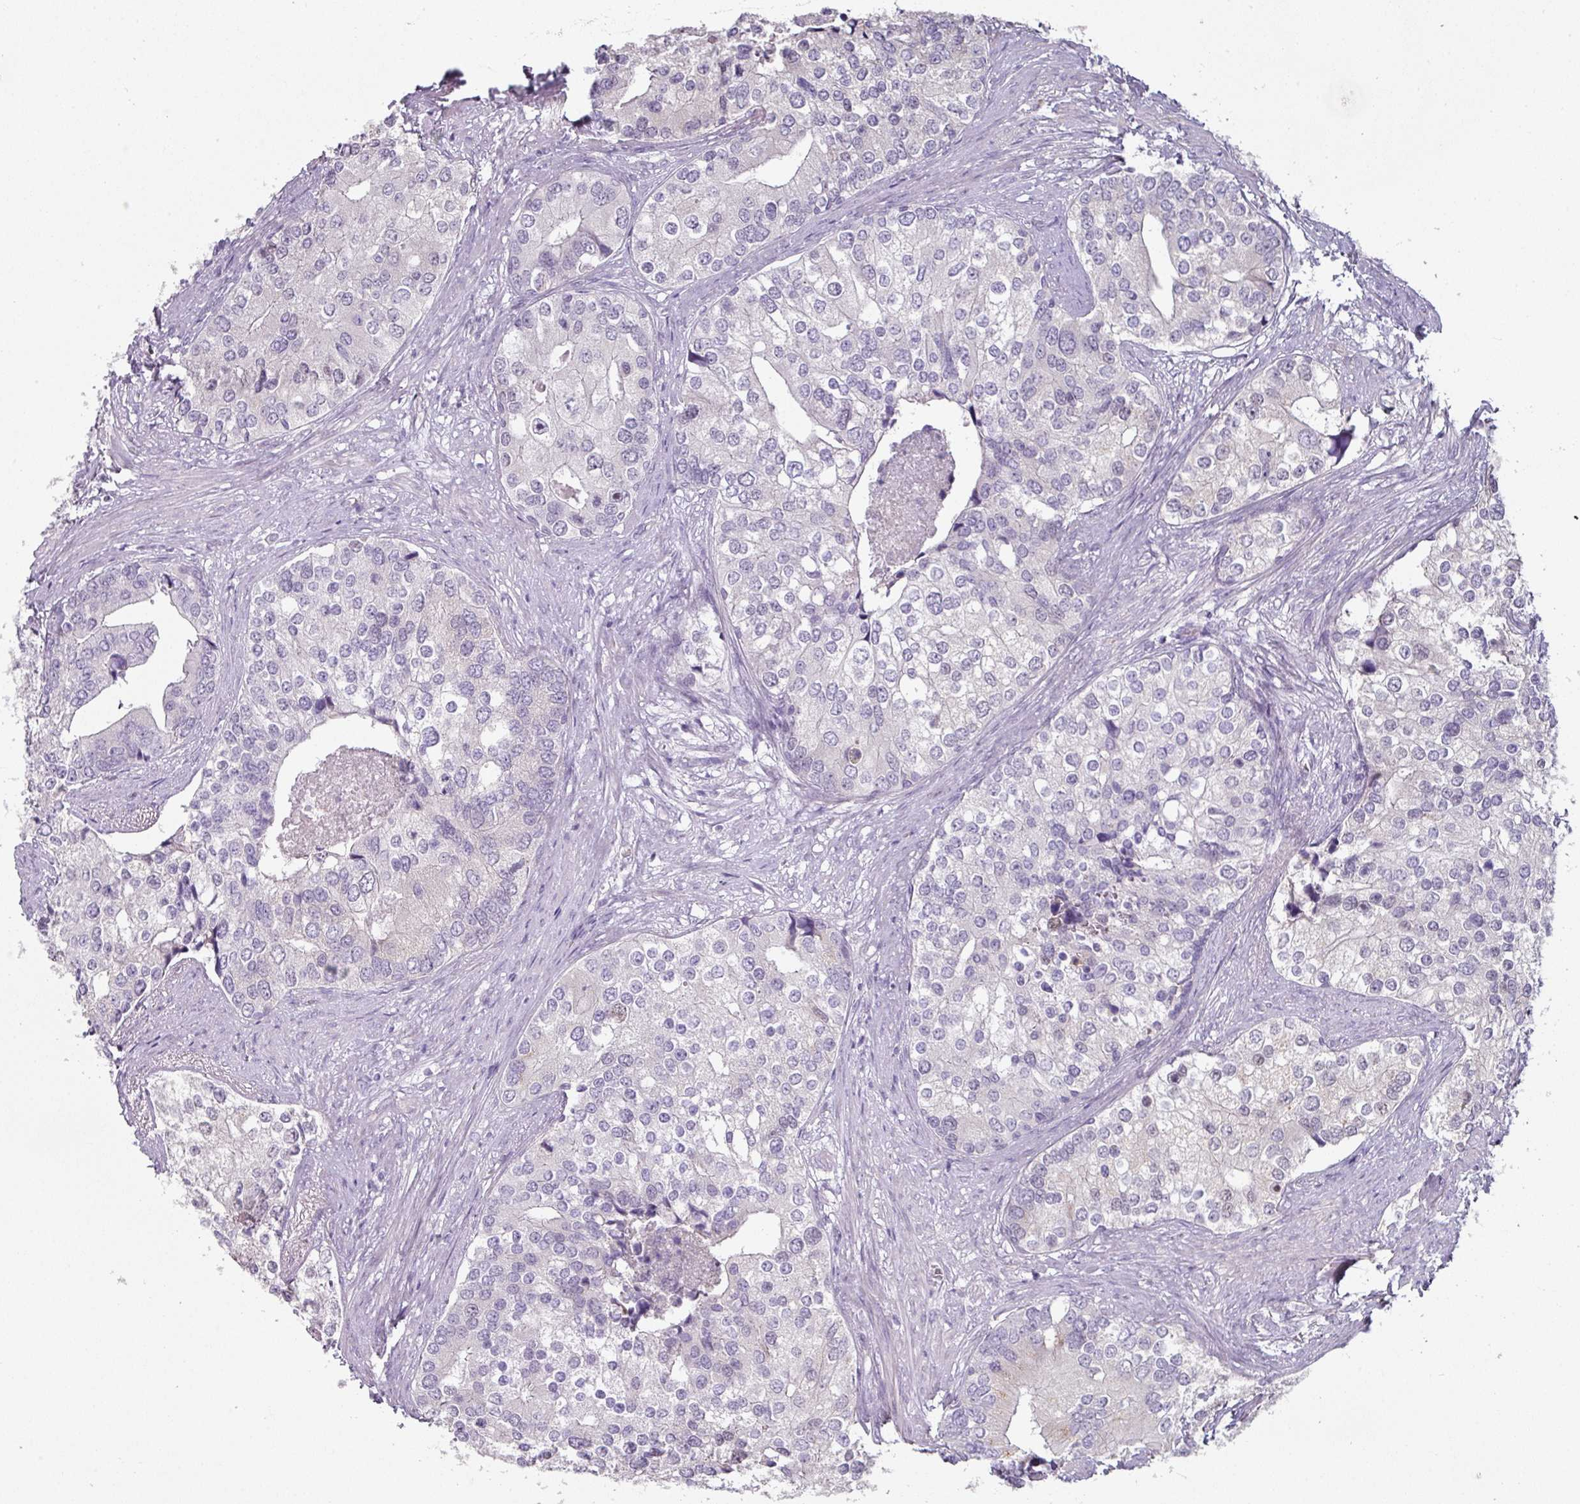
{"staining": {"intensity": "negative", "quantity": "none", "location": "none"}, "tissue": "prostate cancer", "cell_type": "Tumor cells", "image_type": "cancer", "snomed": [{"axis": "morphology", "description": "Adenocarcinoma, High grade"}, {"axis": "topography", "description": "Prostate"}], "caption": "High power microscopy micrograph of an immunohistochemistry (IHC) image of prostate cancer, revealing no significant positivity in tumor cells.", "gene": "C19orf33", "patient": {"sex": "male", "age": 62}}